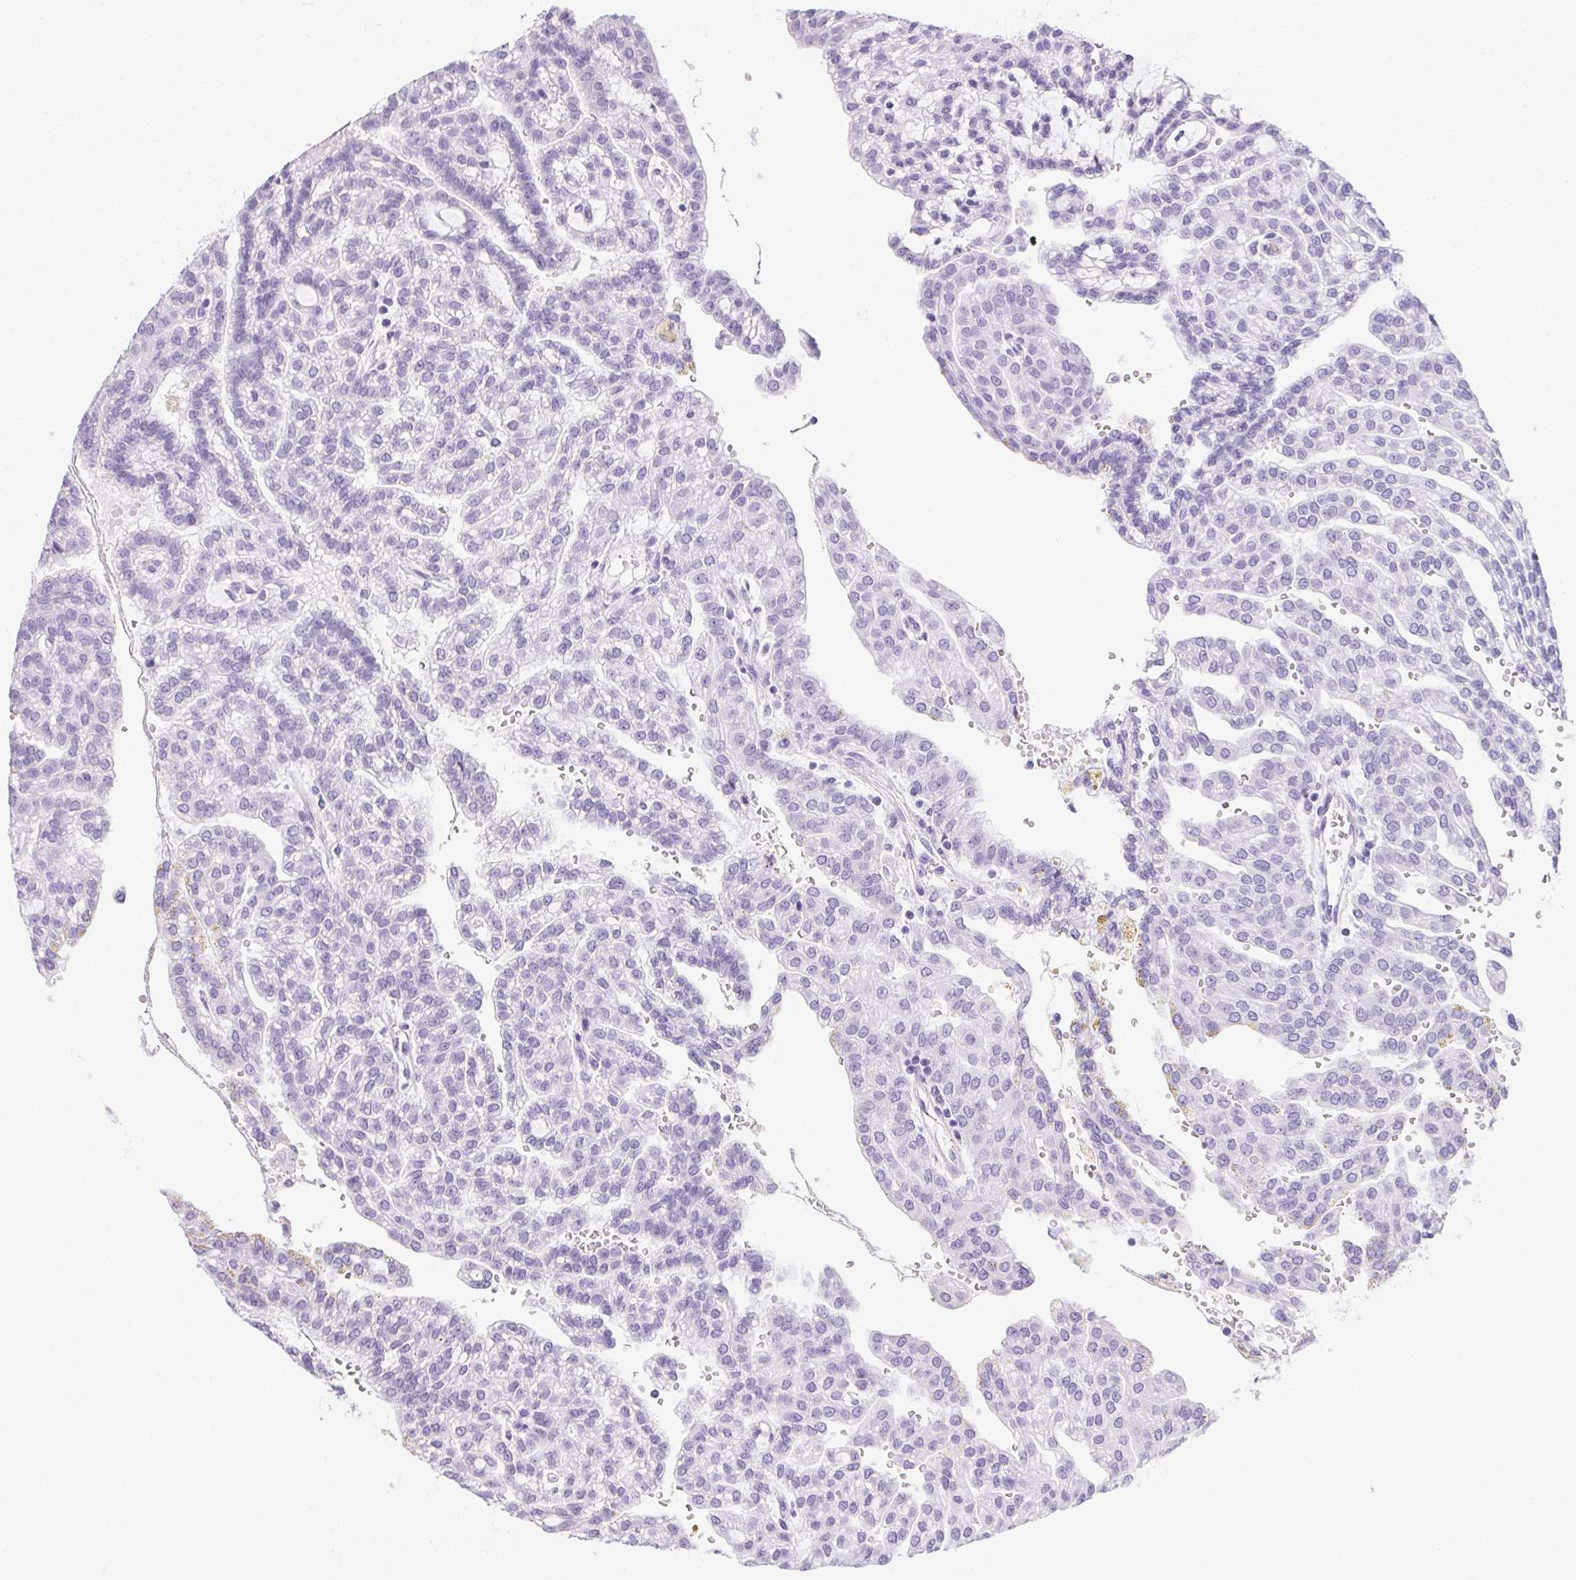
{"staining": {"intensity": "negative", "quantity": "none", "location": "none"}, "tissue": "renal cancer", "cell_type": "Tumor cells", "image_type": "cancer", "snomed": [{"axis": "morphology", "description": "Adenocarcinoma, NOS"}, {"axis": "topography", "description": "Kidney"}], "caption": "A histopathology image of human renal adenocarcinoma is negative for staining in tumor cells.", "gene": "ASGR2", "patient": {"sex": "male", "age": 63}}